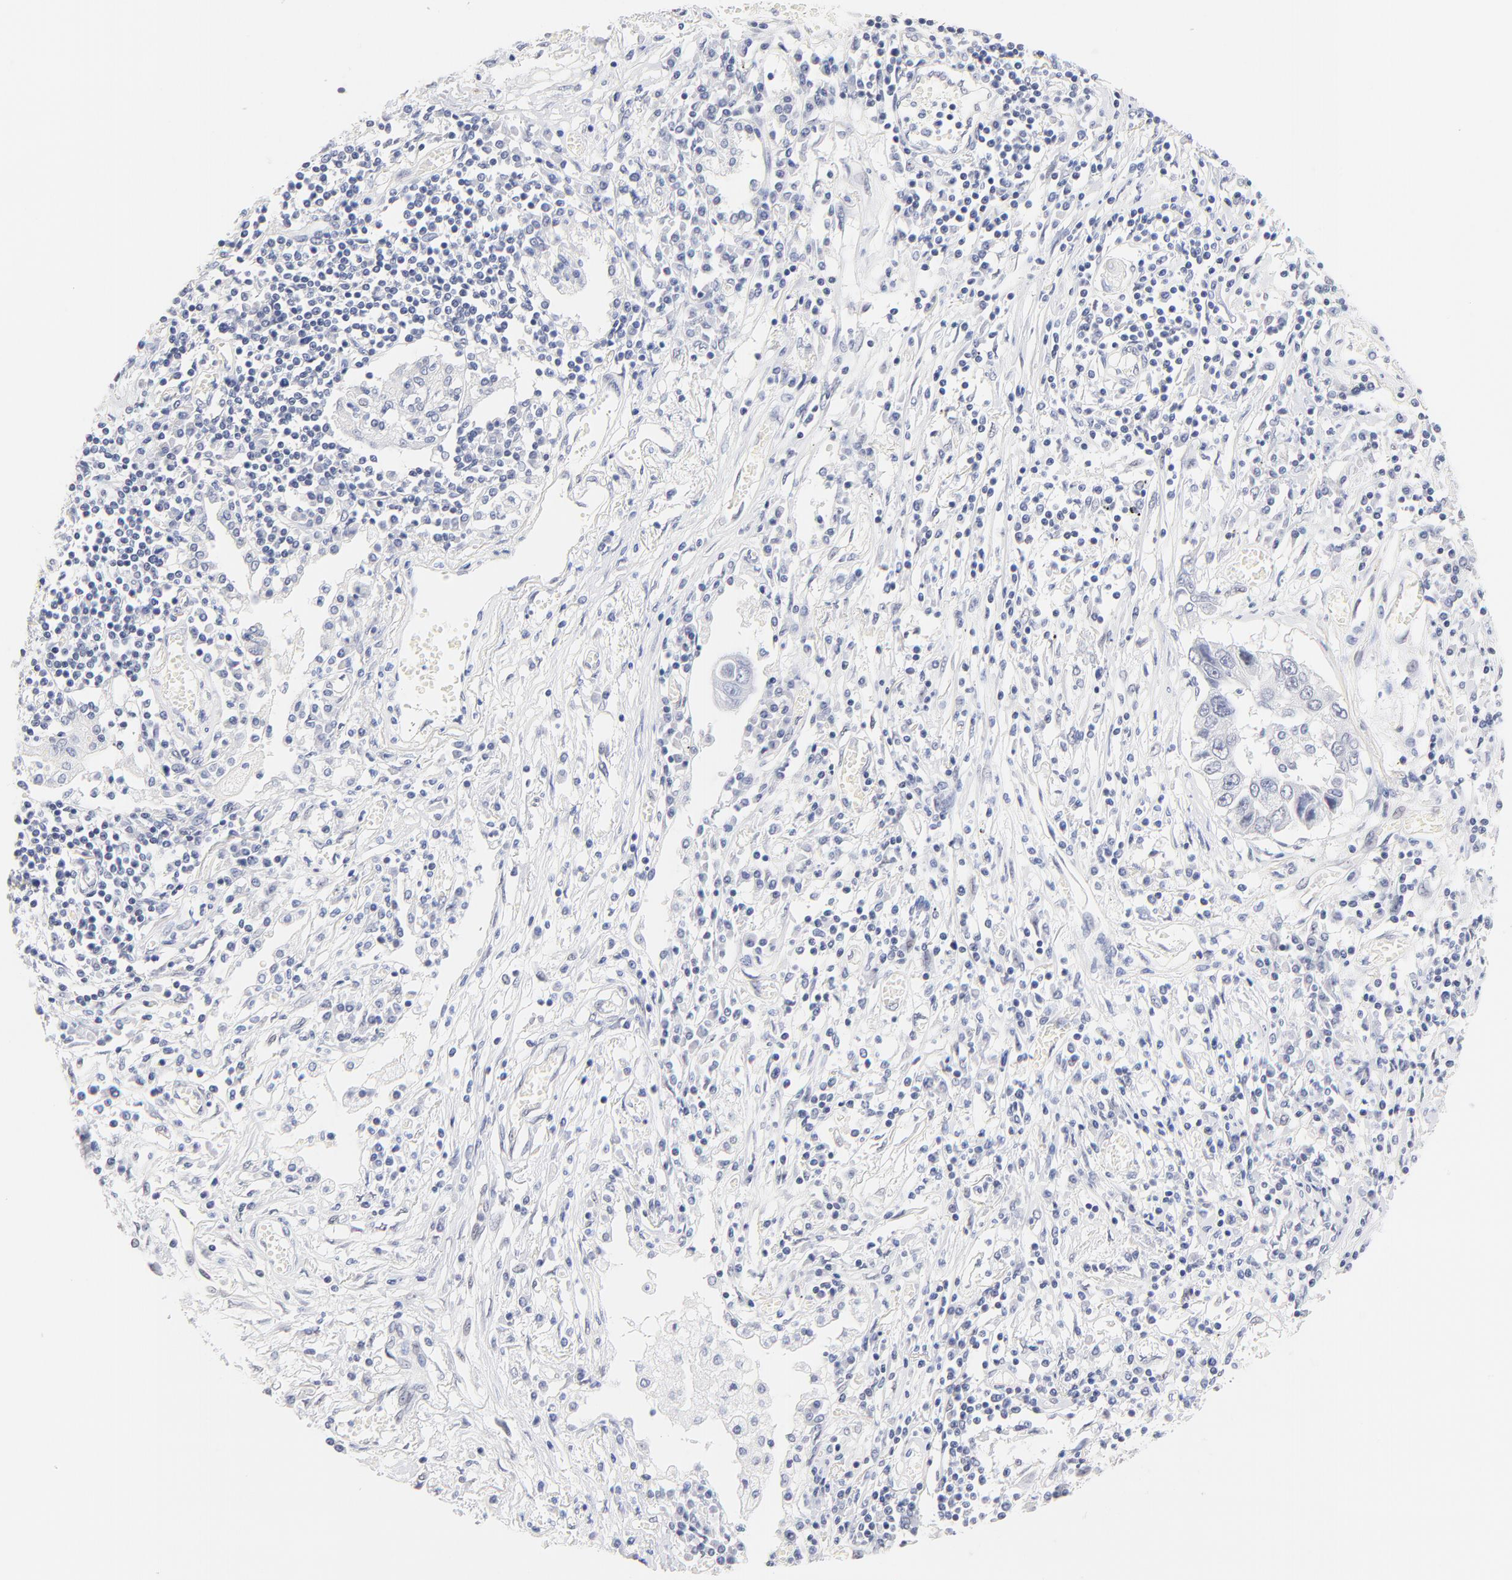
{"staining": {"intensity": "moderate", "quantity": "<25%", "location": "cytoplasmic/membranous"}, "tissue": "lung cancer", "cell_type": "Tumor cells", "image_type": "cancer", "snomed": [{"axis": "morphology", "description": "Squamous cell carcinoma, NOS"}, {"axis": "topography", "description": "Lung"}], "caption": "Squamous cell carcinoma (lung) stained for a protein exhibits moderate cytoplasmic/membranous positivity in tumor cells.", "gene": "ZNF74", "patient": {"sex": "male", "age": 71}}